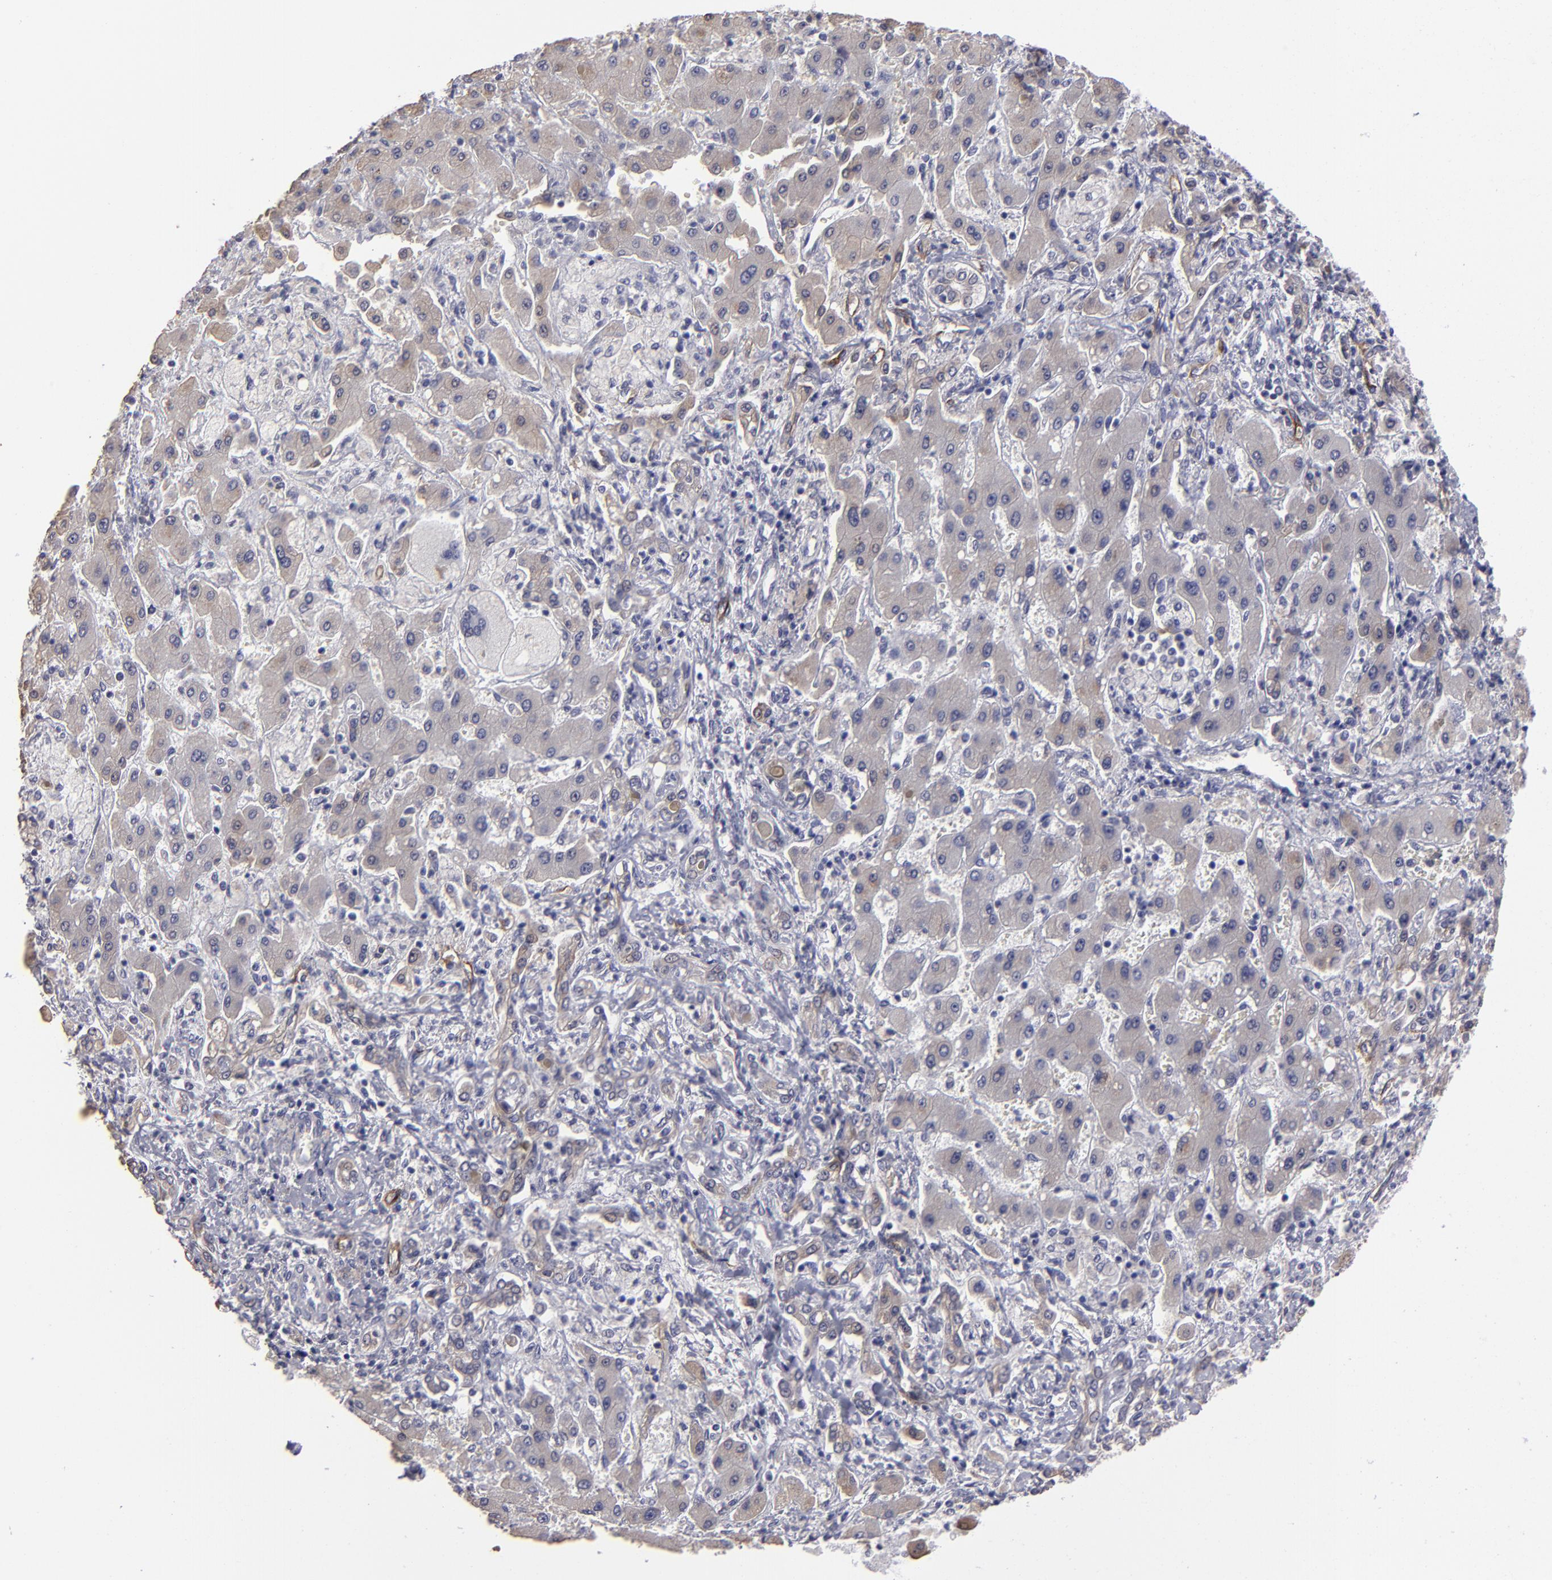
{"staining": {"intensity": "weak", "quantity": "25%-75%", "location": "cytoplasmic/membranous"}, "tissue": "liver cancer", "cell_type": "Tumor cells", "image_type": "cancer", "snomed": [{"axis": "morphology", "description": "Cholangiocarcinoma"}, {"axis": "topography", "description": "Liver"}], "caption": "Immunohistochemical staining of human liver cancer shows low levels of weak cytoplasmic/membranous staining in approximately 25%-75% of tumor cells.", "gene": "ZNF175", "patient": {"sex": "male", "age": 50}}